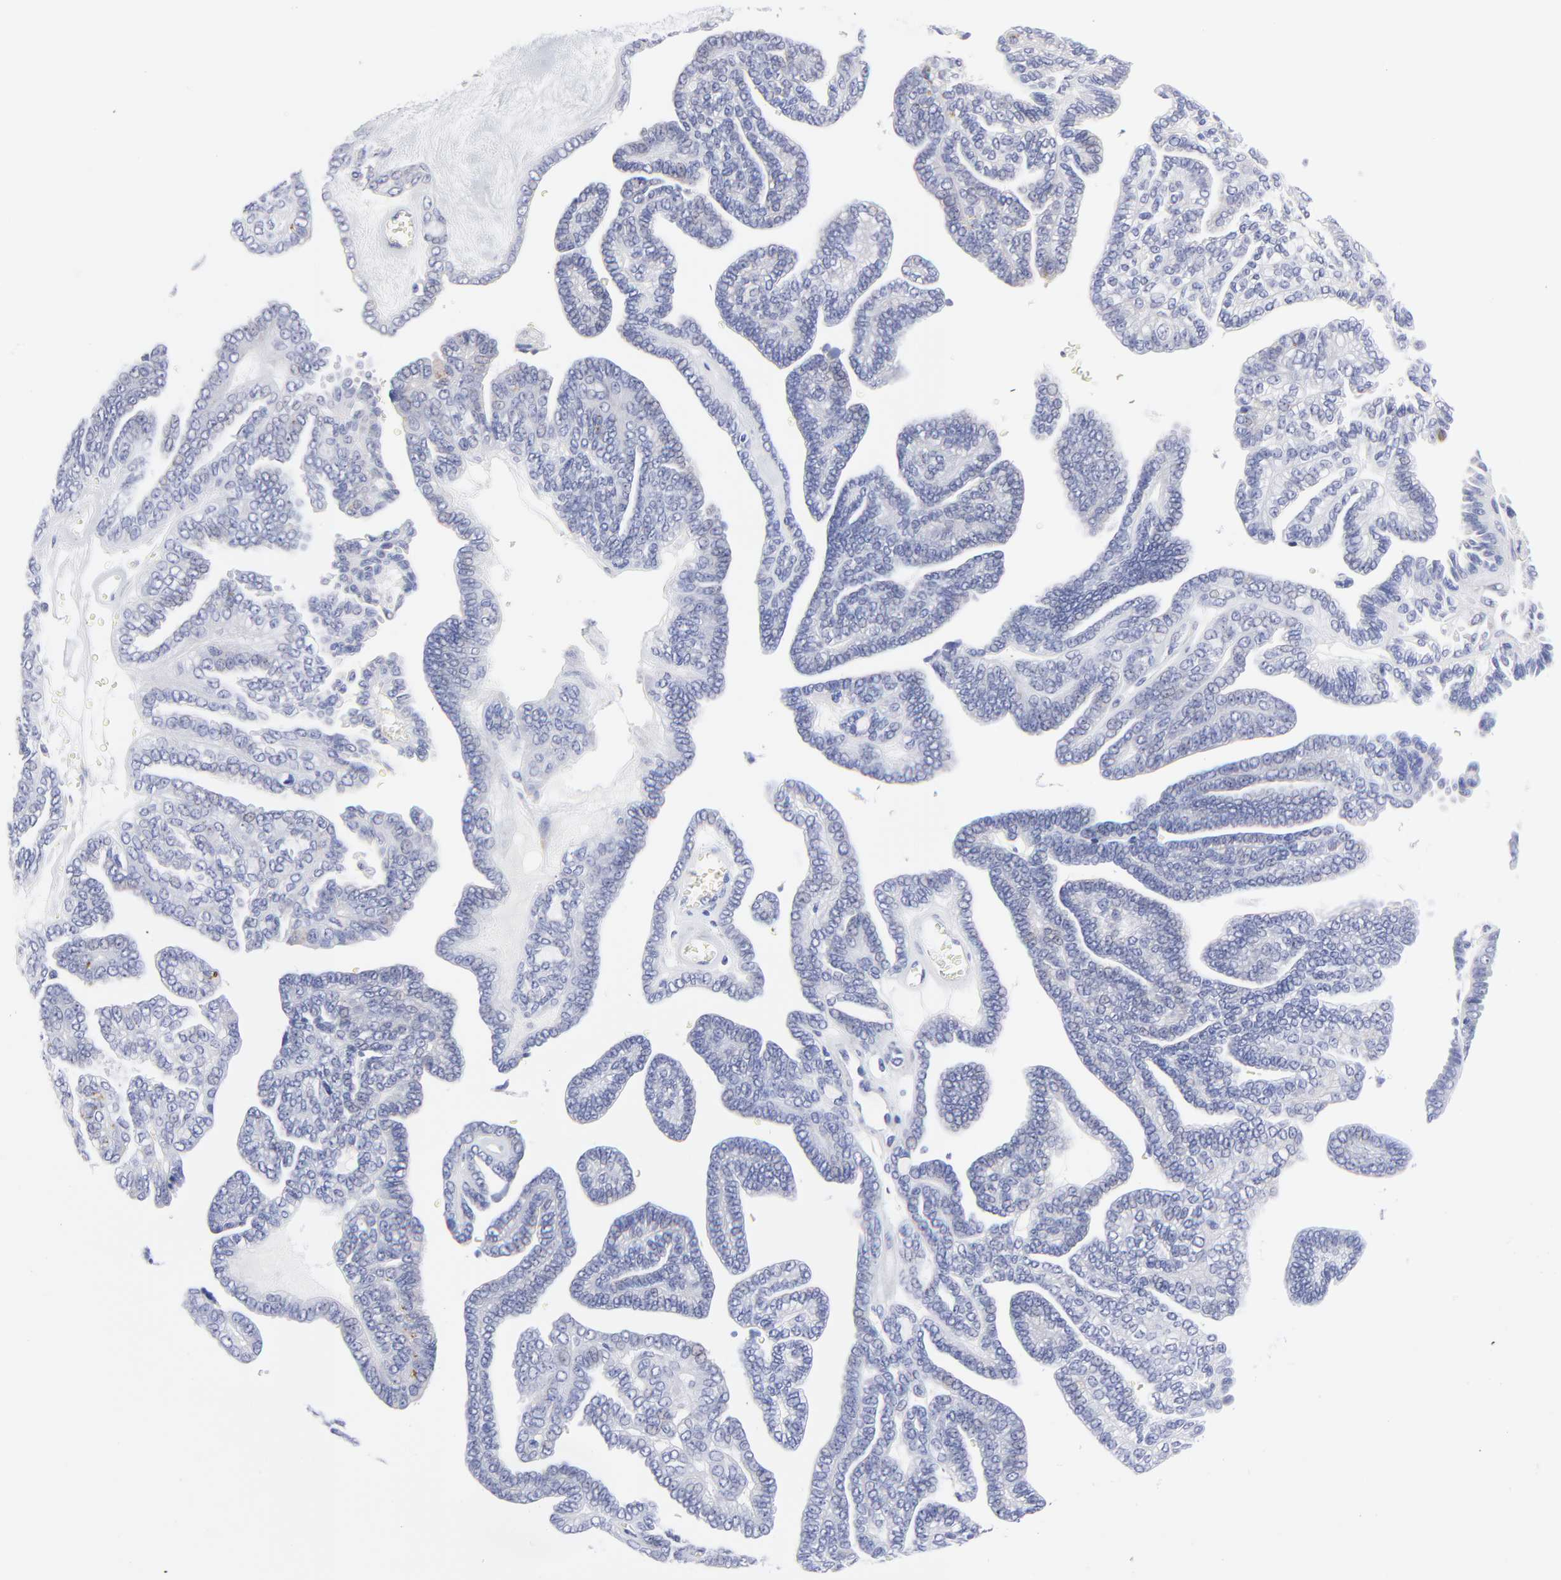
{"staining": {"intensity": "negative", "quantity": "none", "location": "none"}, "tissue": "ovarian cancer", "cell_type": "Tumor cells", "image_type": "cancer", "snomed": [{"axis": "morphology", "description": "Cystadenocarcinoma, serous, NOS"}, {"axis": "topography", "description": "Ovary"}], "caption": "An image of ovarian serous cystadenocarcinoma stained for a protein demonstrates no brown staining in tumor cells.", "gene": "DUSP9", "patient": {"sex": "female", "age": 71}}